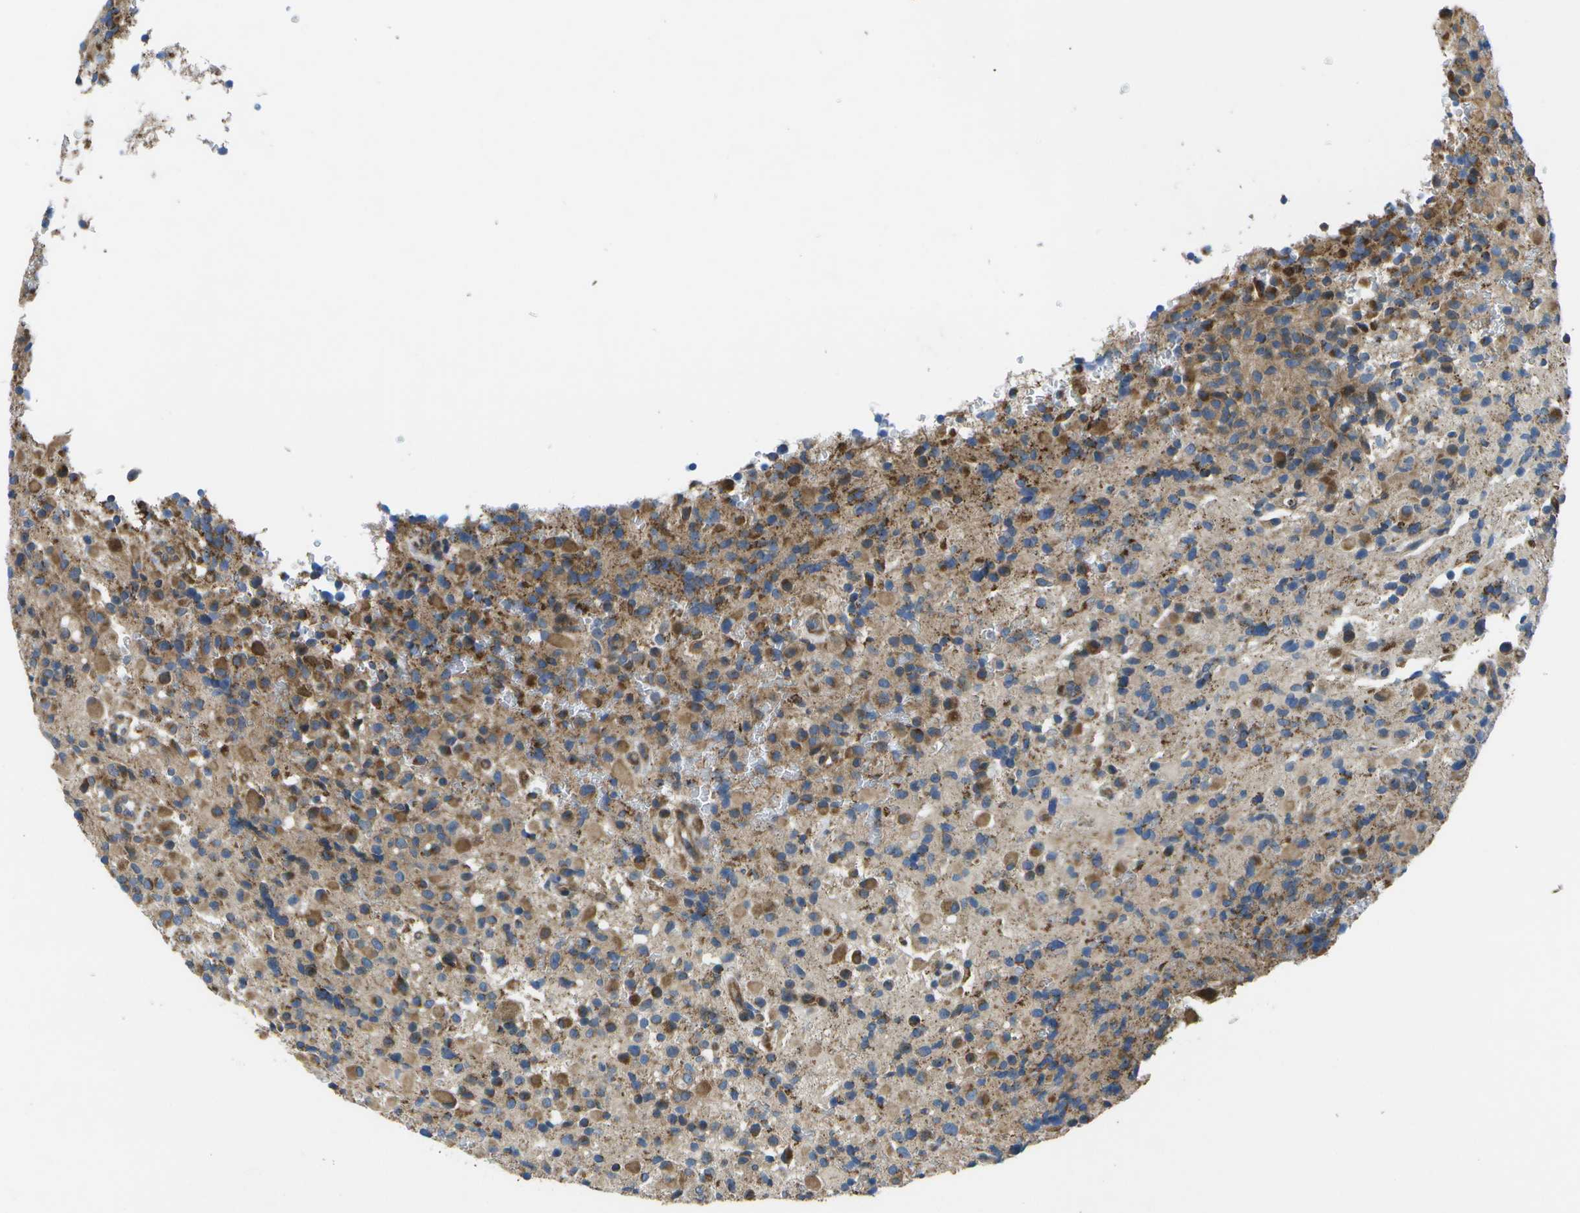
{"staining": {"intensity": "moderate", "quantity": ">75%", "location": "cytoplasmic/membranous"}, "tissue": "glioma", "cell_type": "Tumor cells", "image_type": "cancer", "snomed": [{"axis": "morphology", "description": "Glioma, malignant, High grade"}, {"axis": "topography", "description": "Brain"}], "caption": "DAB immunohistochemical staining of malignant glioma (high-grade) exhibits moderate cytoplasmic/membranous protein staining in approximately >75% of tumor cells.", "gene": "MVK", "patient": {"sex": "male", "age": 71}}